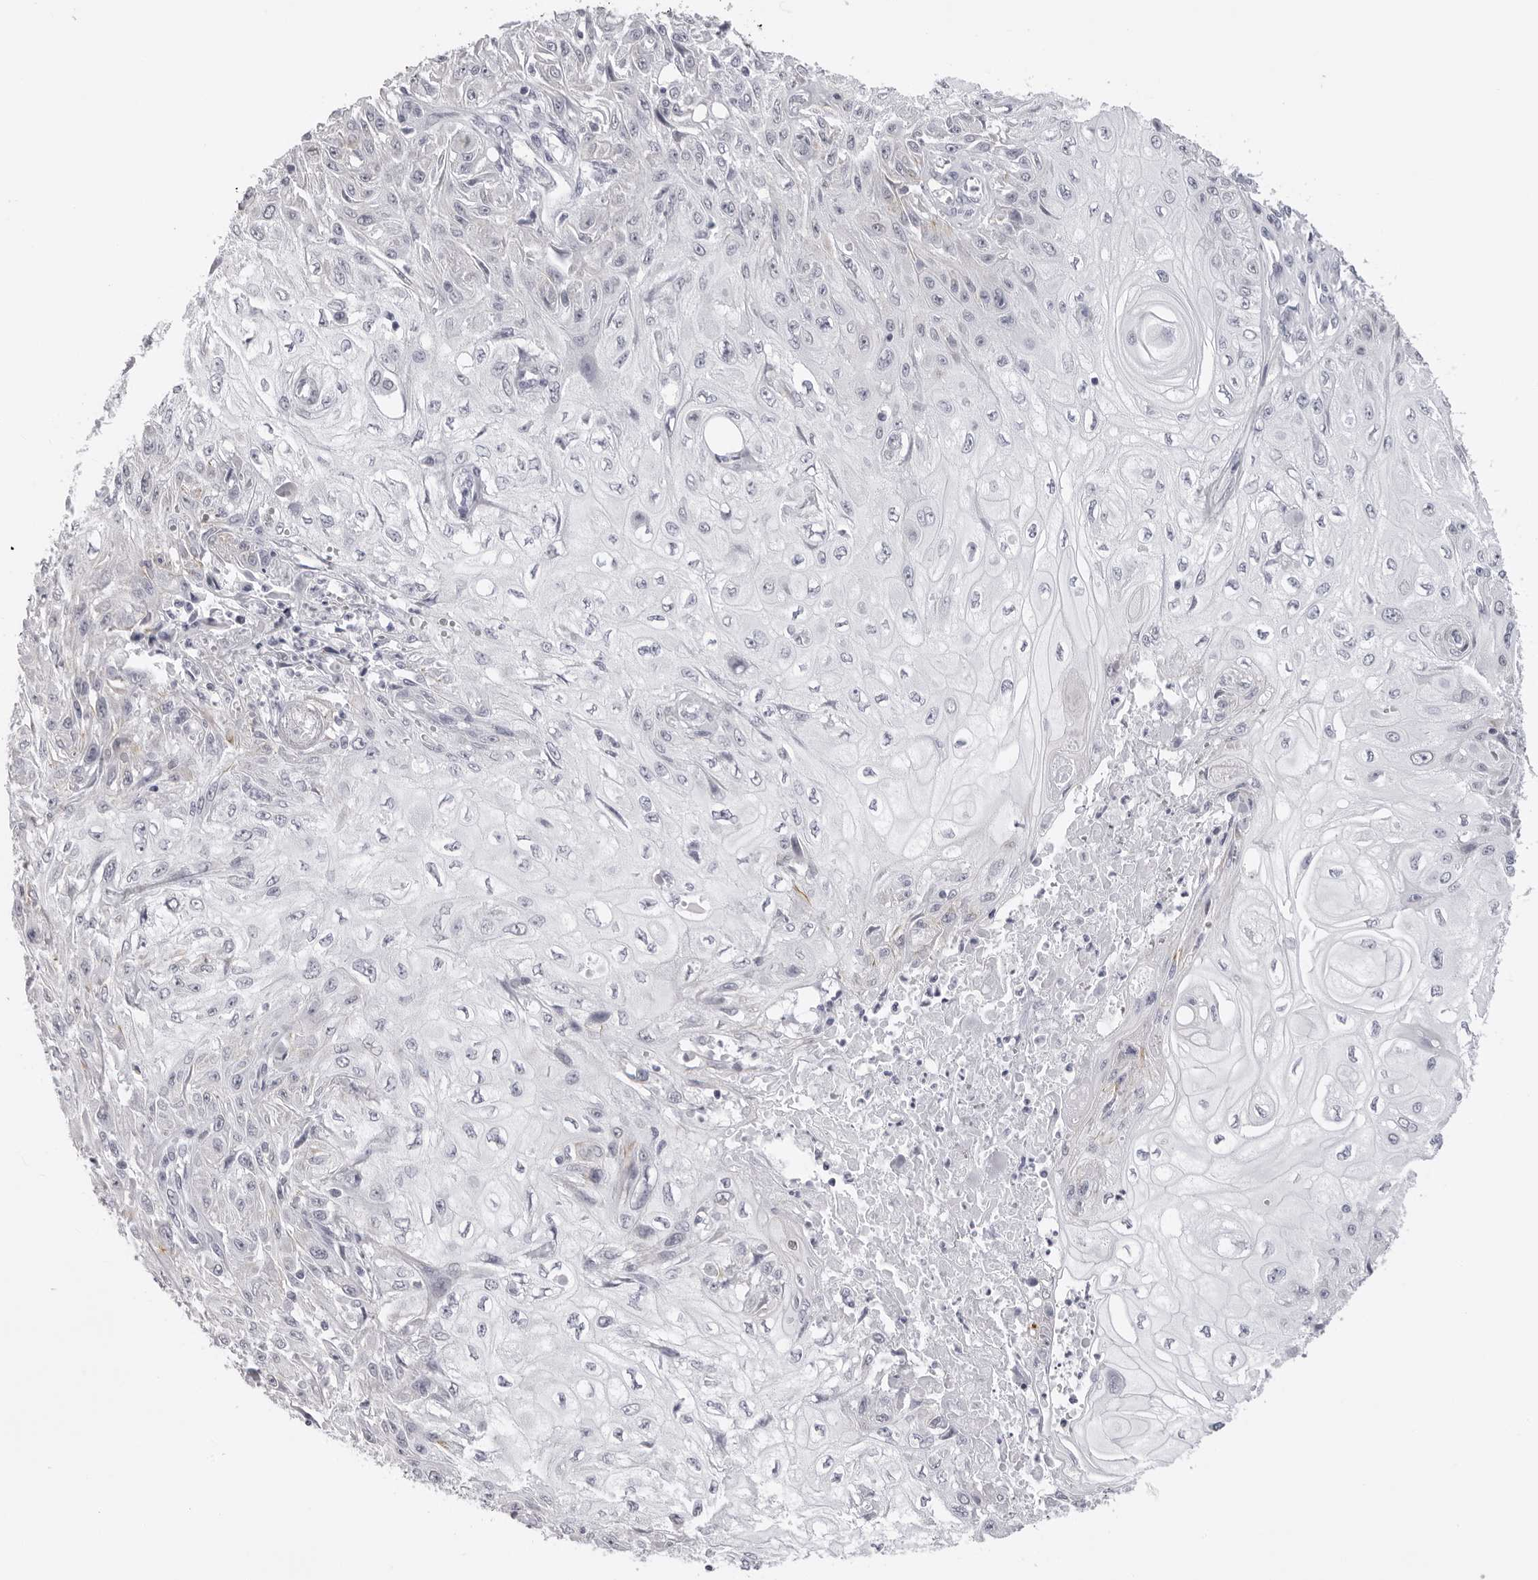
{"staining": {"intensity": "negative", "quantity": "none", "location": "none"}, "tissue": "skin cancer", "cell_type": "Tumor cells", "image_type": "cancer", "snomed": [{"axis": "morphology", "description": "Squamous cell carcinoma, NOS"}, {"axis": "morphology", "description": "Squamous cell carcinoma, metastatic, NOS"}, {"axis": "topography", "description": "Skin"}, {"axis": "topography", "description": "Lymph node"}], "caption": "This is an immunohistochemistry micrograph of skin cancer (metastatic squamous cell carcinoma). There is no staining in tumor cells.", "gene": "DNALI1", "patient": {"sex": "male", "age": 75}}